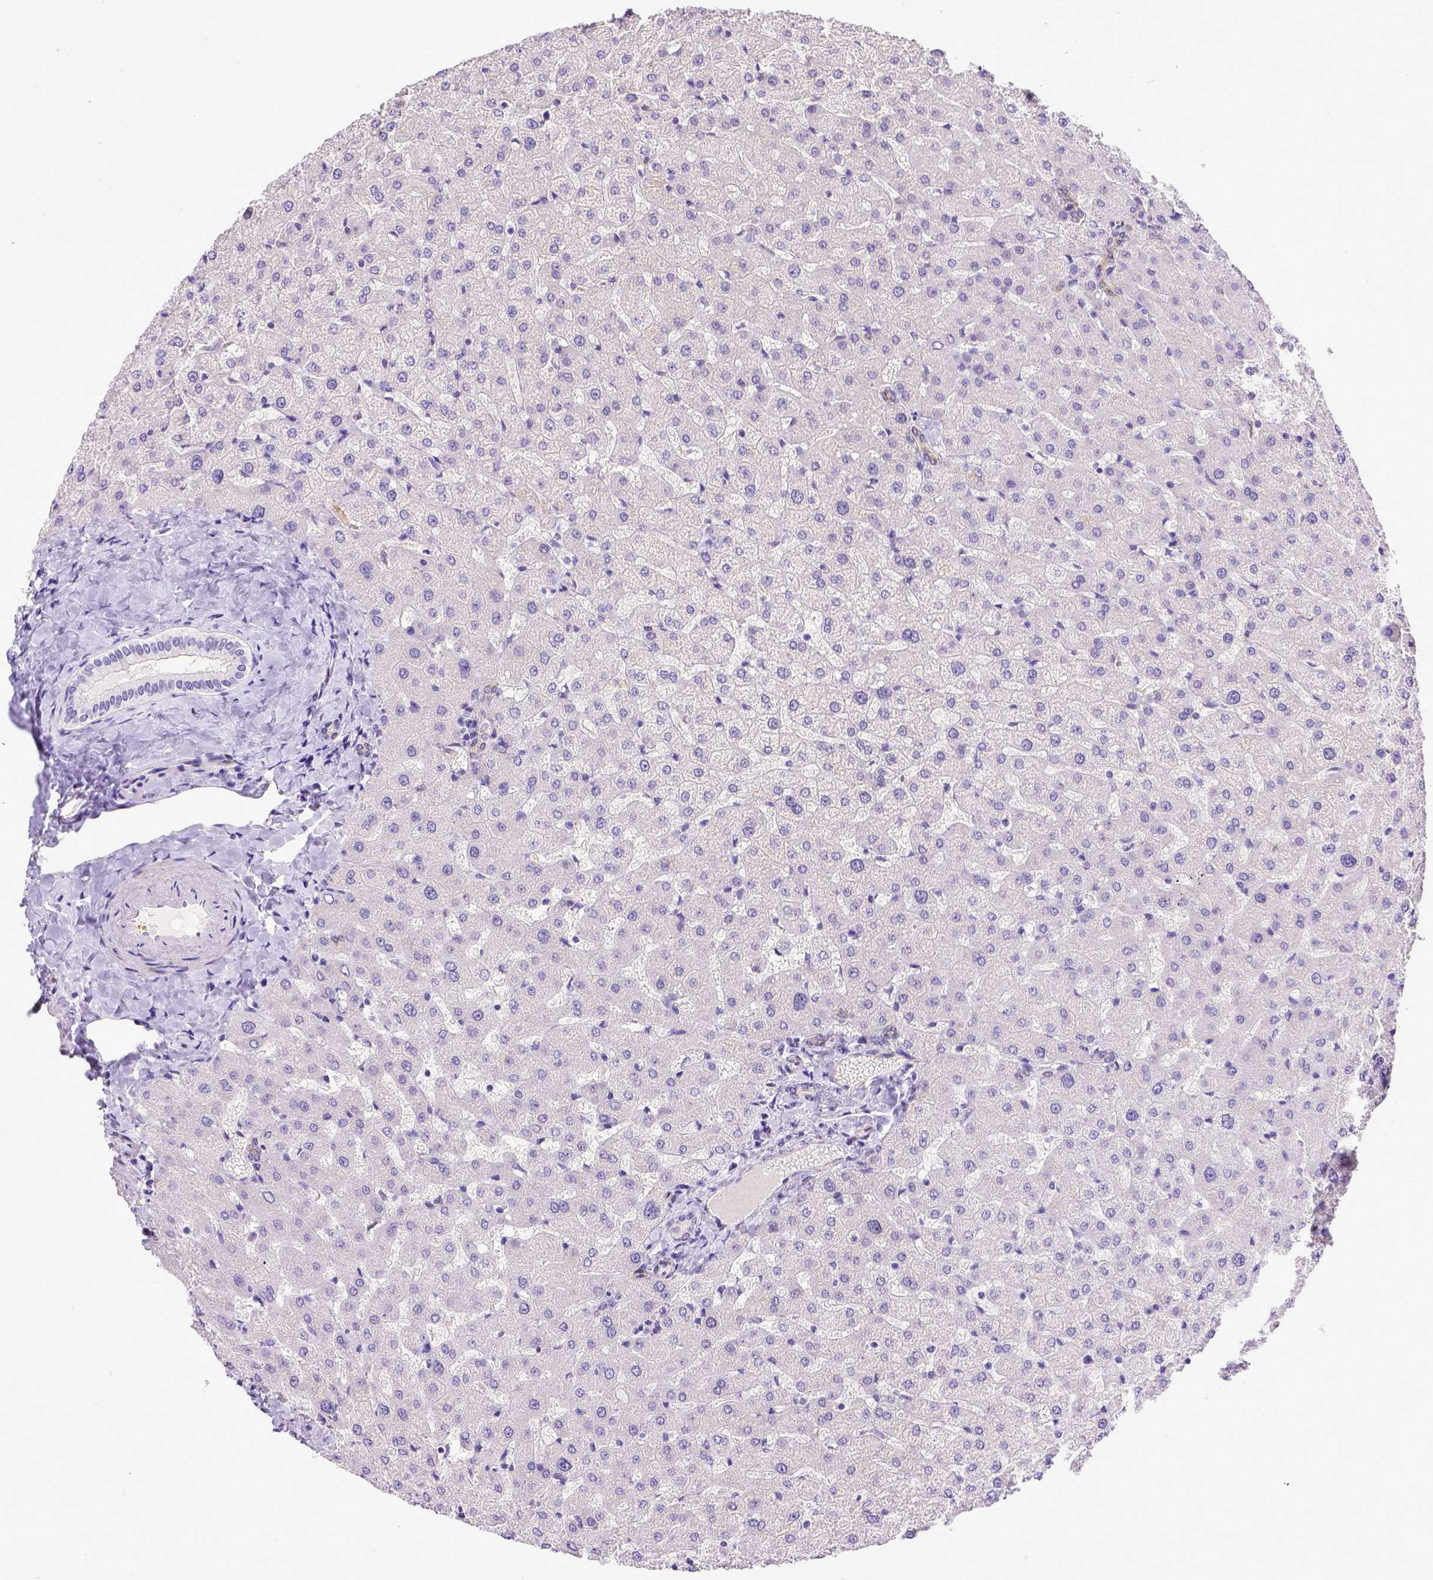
{"staining": {"intensity": "negative", "quantity": "none", "location": "none"}, "tissue": "liver", "cell_type": "Cholangiocytes", "image_type": "normal", "snomed": [{"axis": "morphology", "description": "Normal tissue, NOS"}, {"axis": "topography", "description": "Liver"}], "caption": "Immunohistochemical staining of benign human liver exhibits no significant expression in cholangiocytes.", "gene": "BTN1A1", "patient": {"sex": "female", "age": 50}}